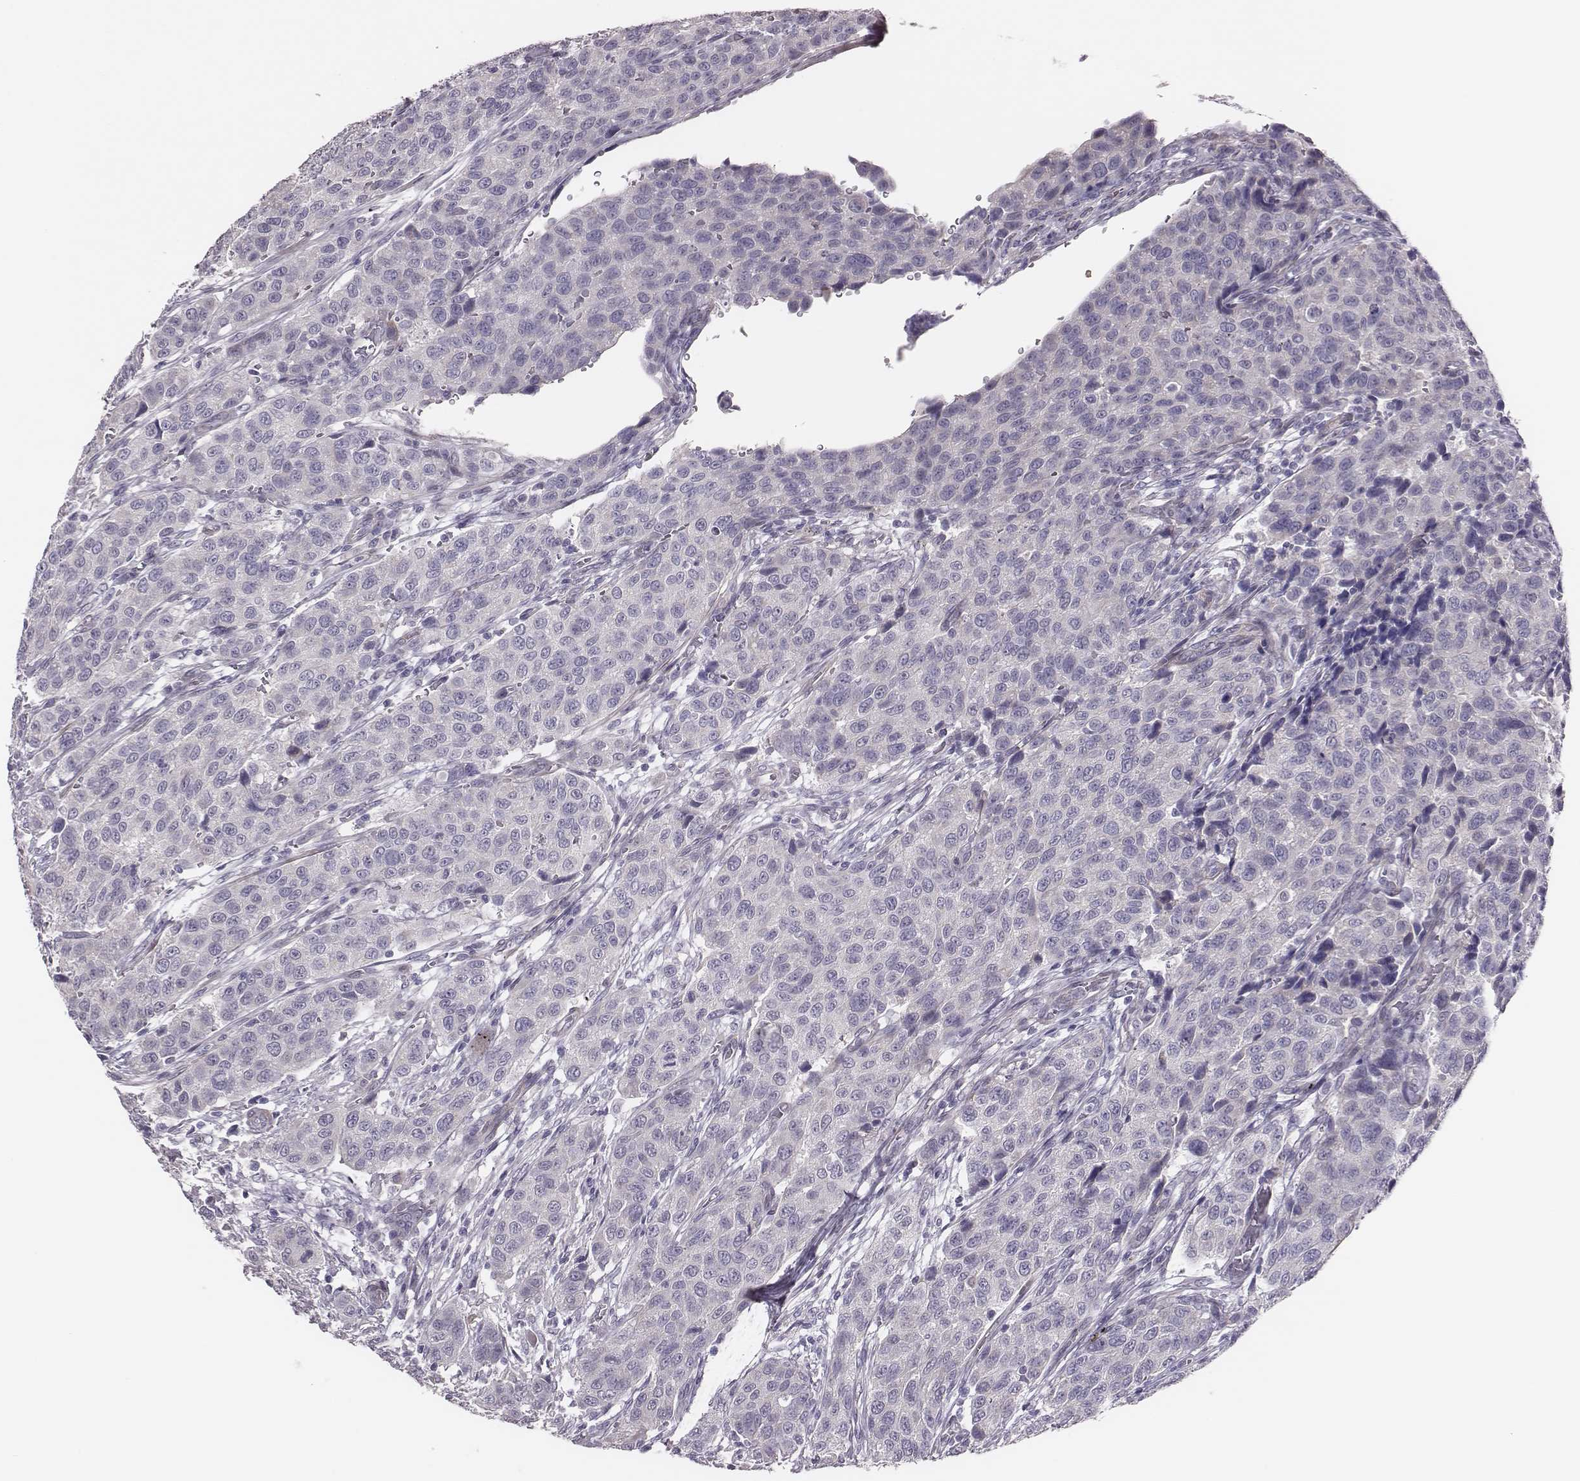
{"staining": {"intensity": "negative", "quantity": "none", "location": "none"}, "tissue": "urothelial cancer", "cell_type": "Tumor cells", "image_type": "cancer", "snomed": [{"axis": "morphology", "description": "Urothelial carcinoma, High grade"}, {"axis": "topography", "description": "Urinary bladder"}], "caption": "Histopathology image shows no significant protein positivity in tumor cells of urothelial cancer.", "gene": "SCML2", "patient": {"sex": "female", "age": 58}}